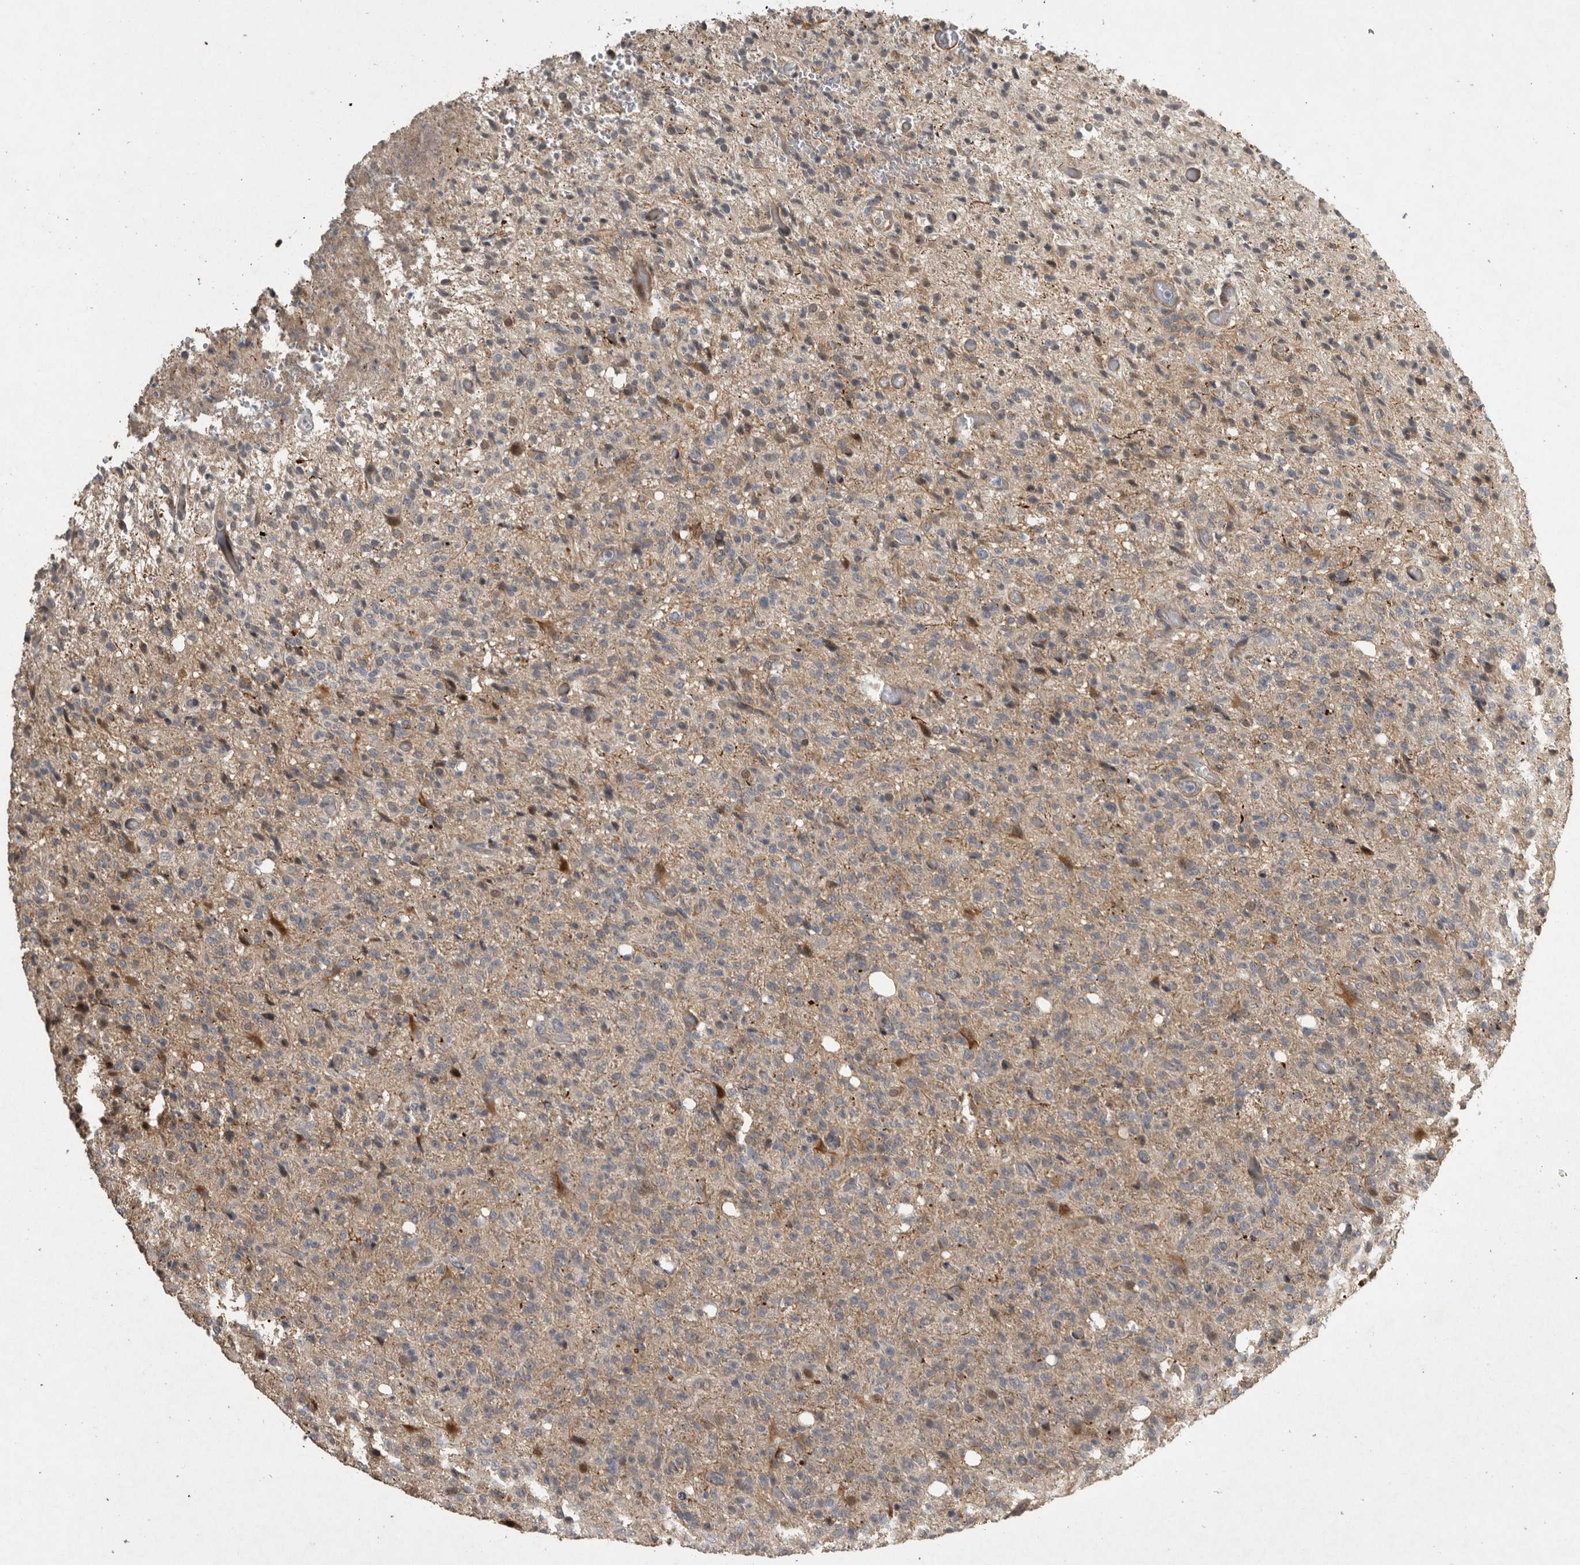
{"staining": {"intensity": "weak", "quantity": "<25%", "location": "cytoplasmic/membranous"}, "tissue": "glioma", "cell_type": "Tumor cells", "image_type": "cancer", "snomed": [{"axis": "morphology", "description": "Glioma, malignant, High grade"}, {"axis": "topography", "description": "Brain"}], "caption": "Immunohistochemistry (IHC) photomicrograph of neoplastic tissue: malignant glioma (high-grade) stained with DAB (3,3'-diaminobenzidine) displays no significant protein staining in tumor cells.", "gene": "MPDZ", "patient": {"sex": "female", "age": 57}}